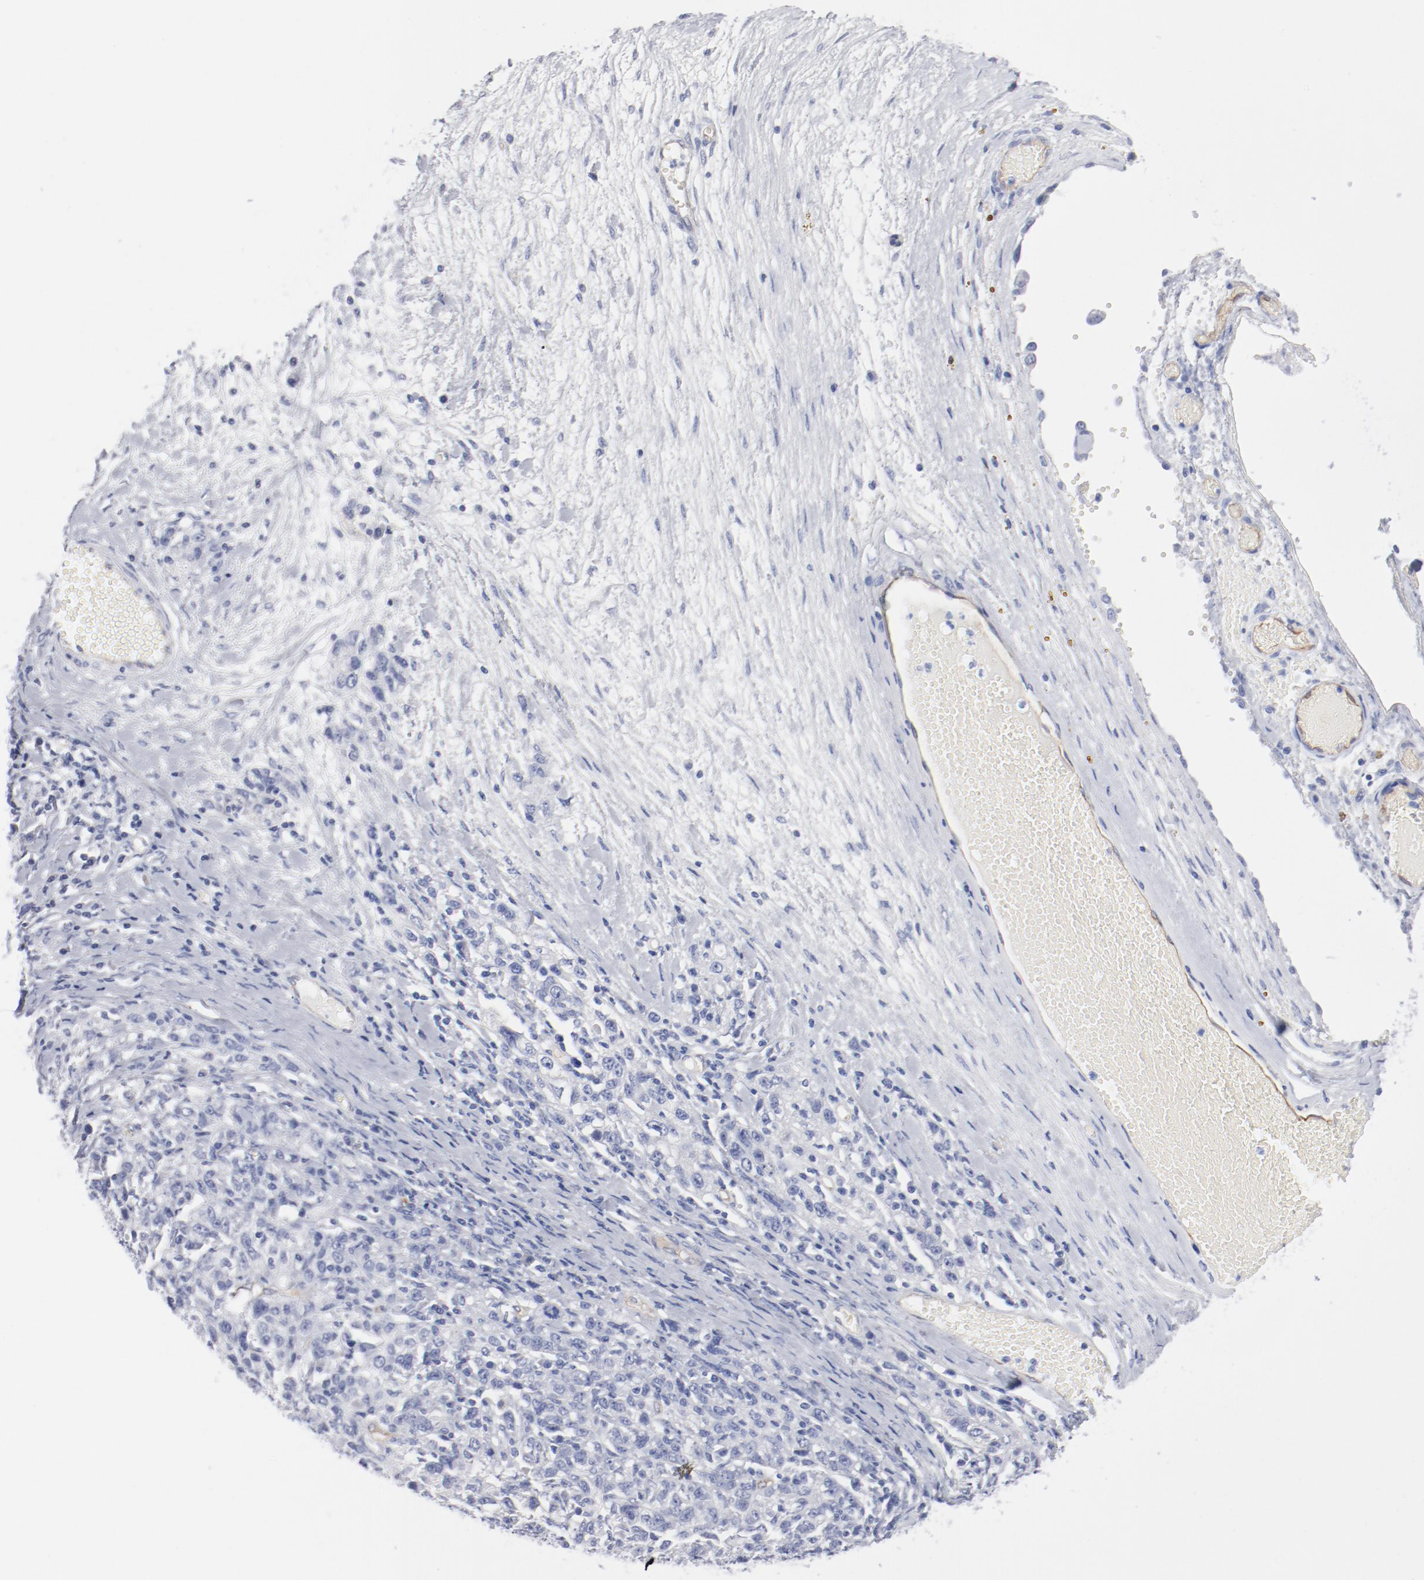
{"staining": {"intensity": "negative", "quantity": "none", "location": "none"}, "tissue": "ovarian cancer", "cell_type": "Tumor cells", "image_type": "cancer", "snomed": [{"axis": "morphology", "description": "Cystadenocarcinoma, serous, NOS"}, {"axis": "topography", "description": "Ovary"}], "caption": "Protein analysis of ovarian cancer reveals no significant expression in tumor cells.", "gene": "SHANK3", "patient": {"sex": "female", "age": 71}}